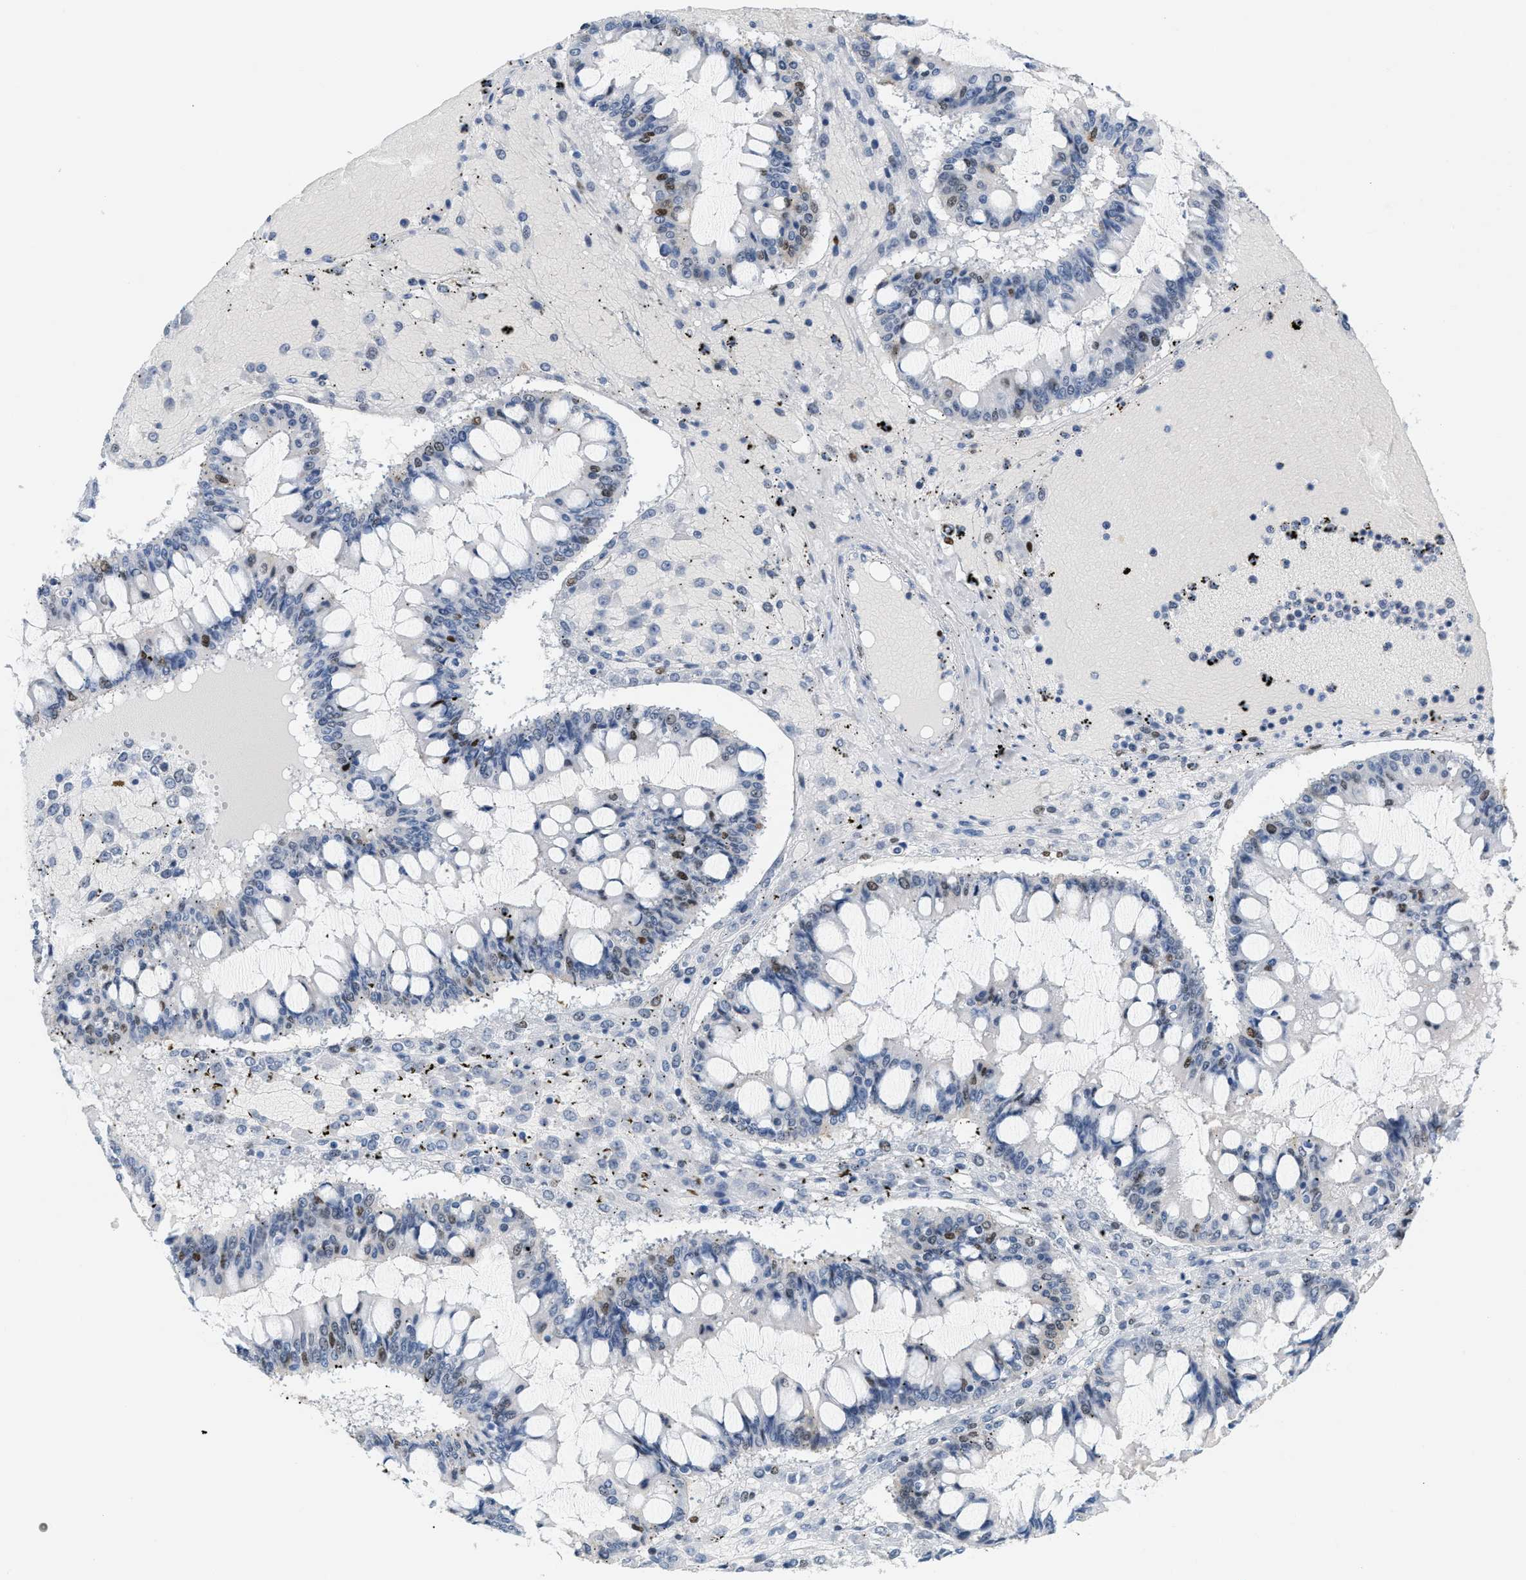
{"staining": {"intensity": "moderate", "quantity": "<25%", "location": "nuclear"}, "tissue": "ovarian cancer", "cell_type": "Tumor cells", "image_type": "cancer", "snomed": [{"axis": "morphology", "description": "Cystadenocarcinoma, mucinous, NOS"}, {"axis": "topography", "description": "Ovary"}], "caption": "This image exhibits ovarian cancer (mucinous cystadenocarcinoma) stained with IHC to label a protein in brown. The nuclear of tumor cells show moderate positivity for the protein. Nuclei are counter-stained blue.", "gene": "MCM7", "patient": {"sex": "female", "age": 73}}